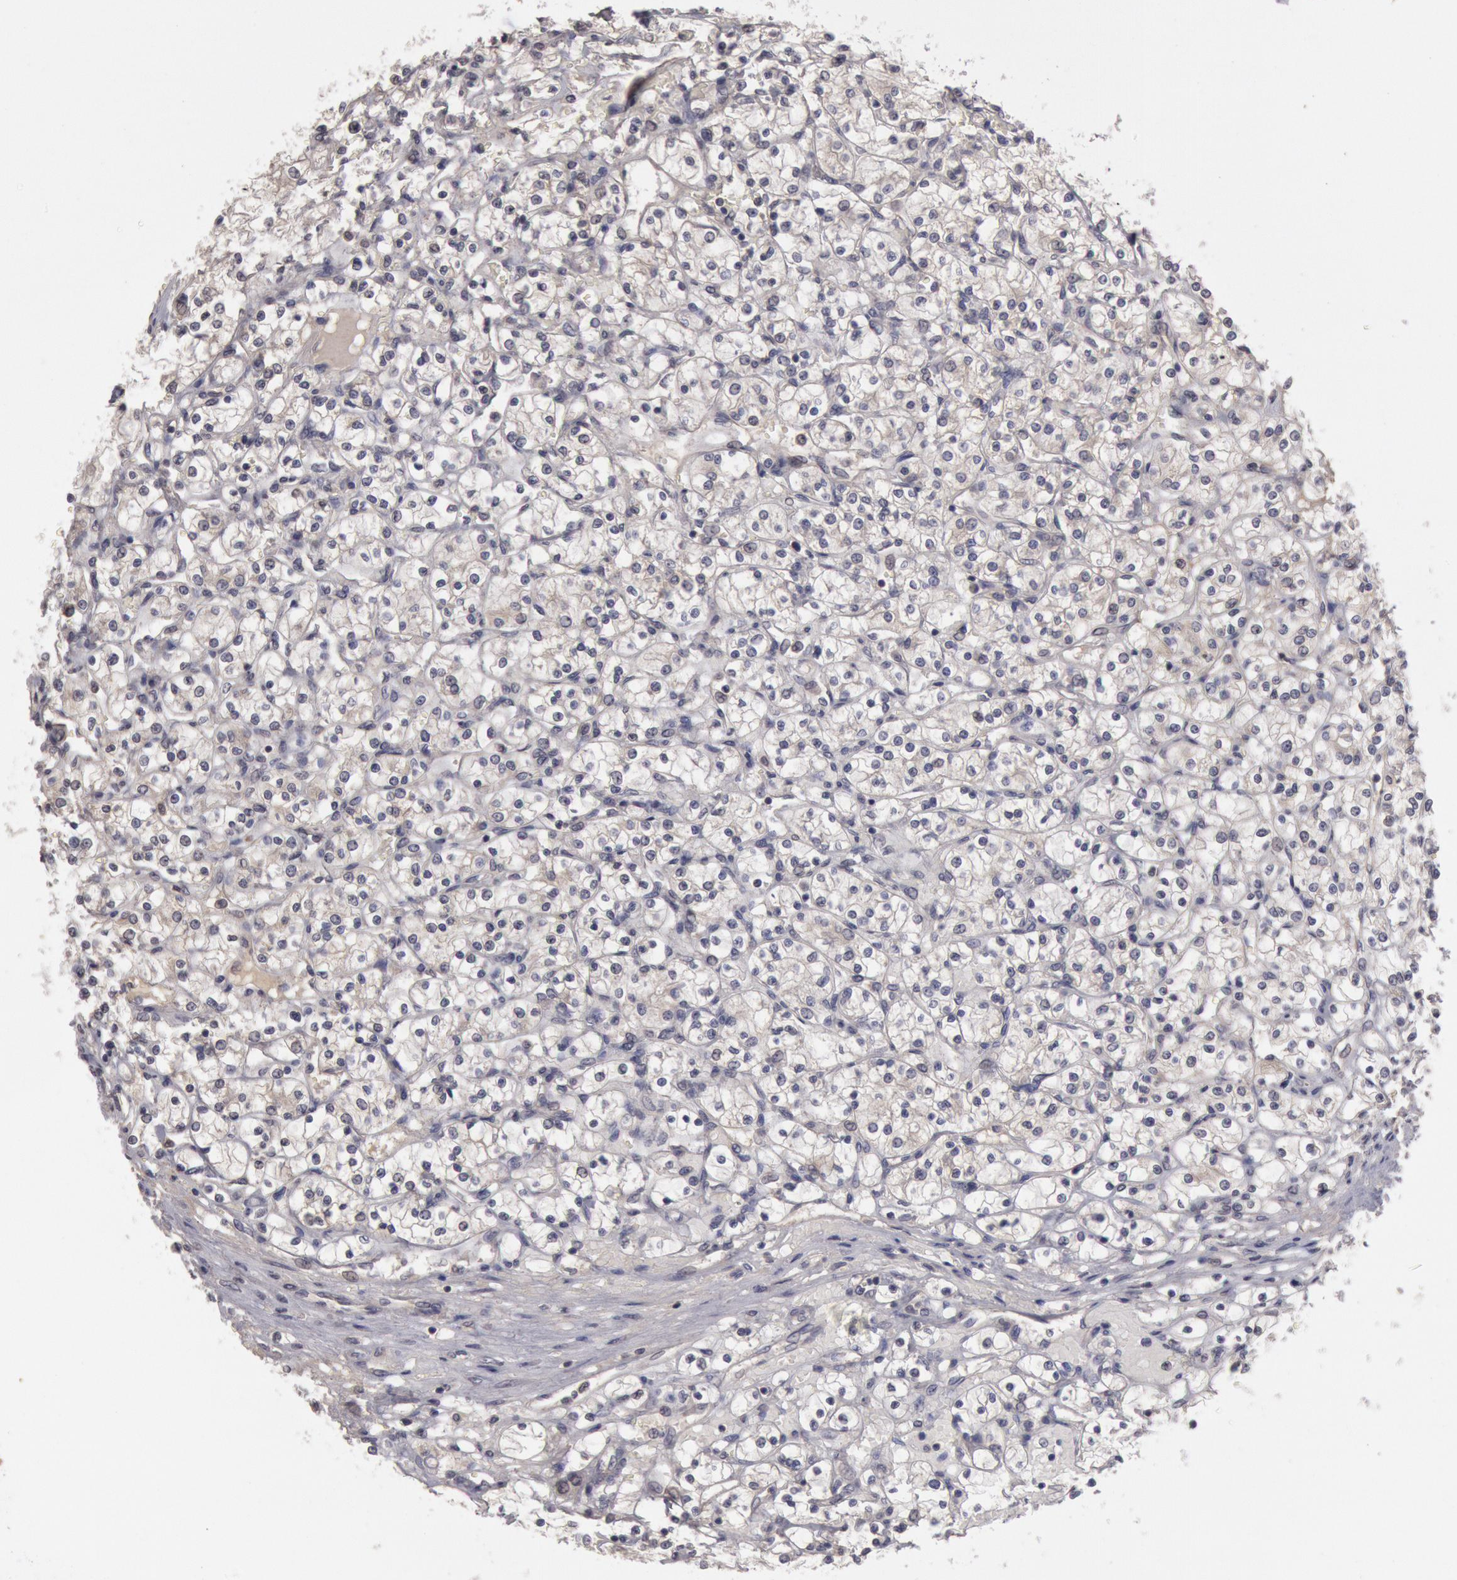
{"staining": {"intensity": "negative", "quantity": "none", "location": "none"}, "tissue": "renal cancer", "cell_type": "Tumor cells", "image_type": "cancer", "snomed": [{"axis": "morphology", "description": "Adenocarcinoma, NOS"}, {"axis": "topography", "description": "Kidney"}], "caption": "High power microscopy micrograph of an immunohistochemistry image of renal cancer, revealing no significant expression in tumor cells. The staining was performed using DAB (3,3'-diaminobenzidine) to visualize the protein expression in brown, while the nuclei were stained in blue with hematoxylin (Magnification: 20x).", "gene": "ZFP36L1", "patient": {"sex": "male", "age": 61}}